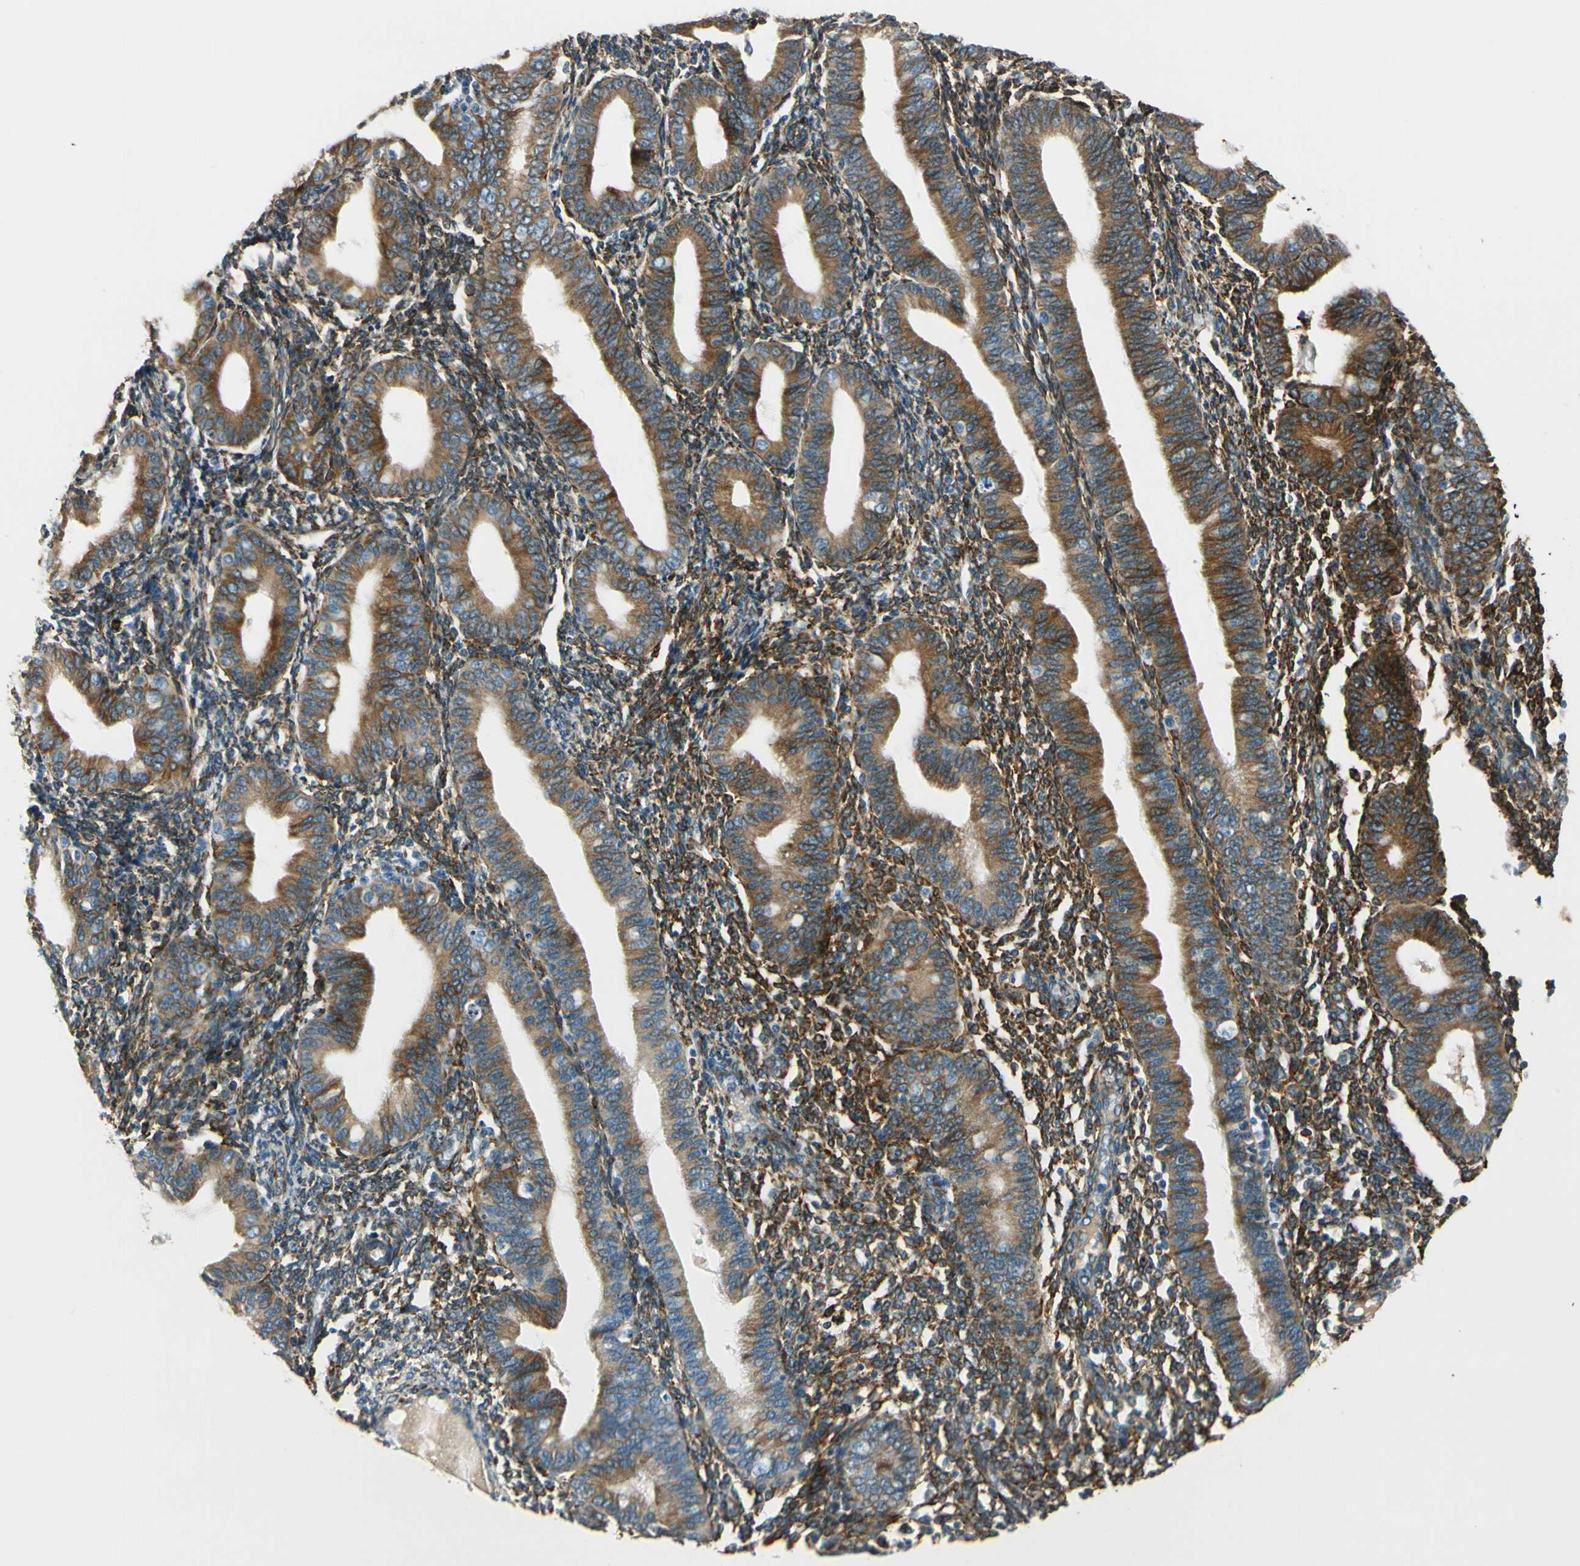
{"staining": {"intensity": "moderate", "quantity": ">75%", "location": "cytoplasmic/membranous"}, "tissue": "endometrium", "cell_type": "Cells in endometrial stroma", "image_type": "normal", "snomed": [{"axis": "morphology", "description": "Normal tissue, NOS"}, {"axis": "topography", "description": "Endometrium"}], "caption": "IHC of normal endometrium shows medium levels of moderate cytoplasmic/membranous staining in approximately >75% of cells in endometrial stroma.", "gene": "FKBP7", "patient": {"sex": "female", "age": 61}}